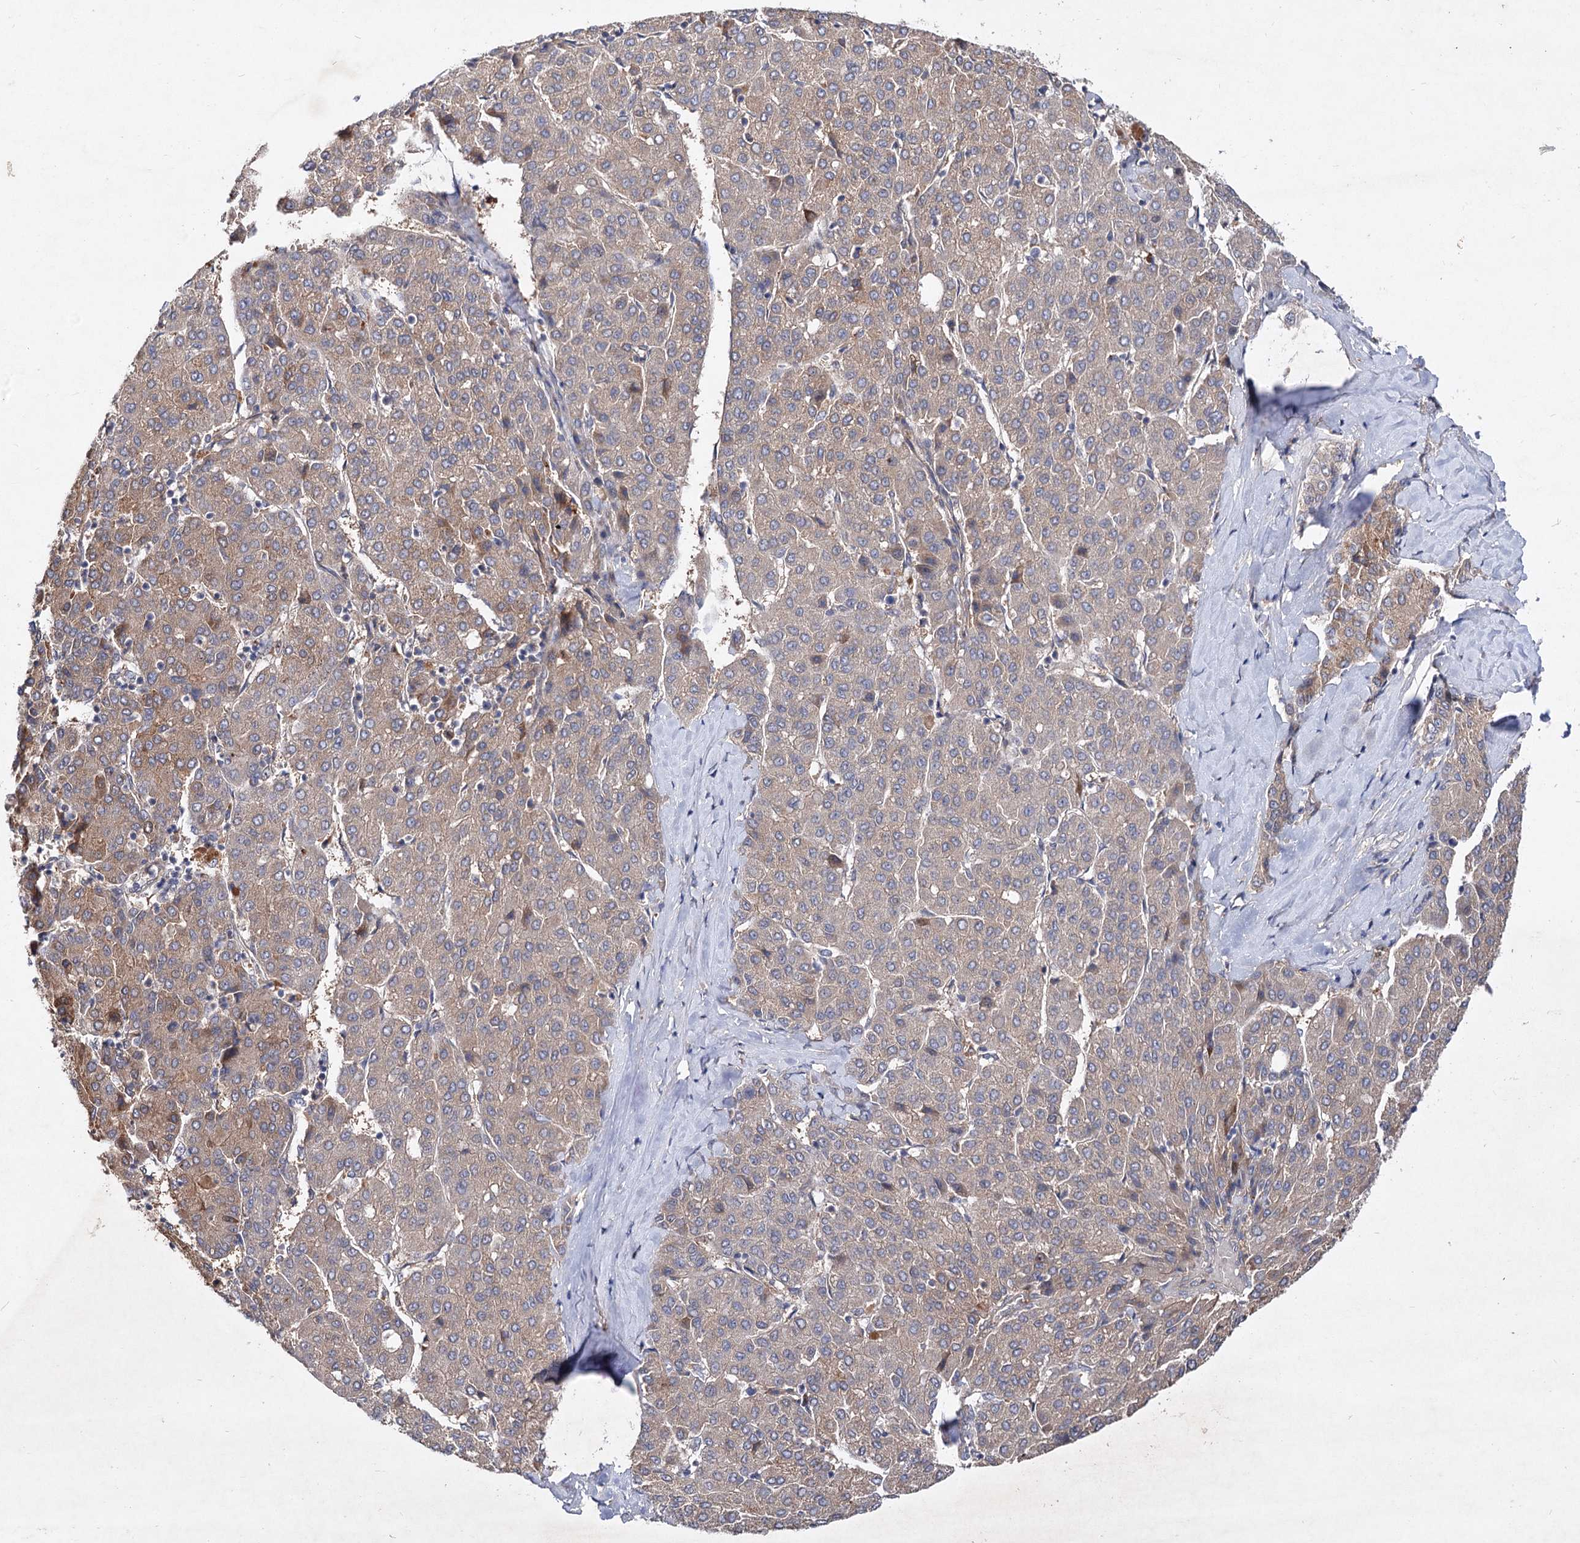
{"staining": {"intensity": "weak", "quantity": ">75%", "location": "cytoplasmic/membranous"}, "tissue": "liver cancer", "cell_type": "Tumor cells", "image_type": "cancer", "snomed": [{"axis": "morphology", "description": "Carcinoma, Hepatocellular, NOS"}, {"axis": "topography", "description": "Liver"}], "caption": "Protein positivity by immunohistochemistry (IHC) shows weak cytoplasmic/membranous positivity in approximately >75% of tumor cells in liver hepatocellular carcinoma.", "gene": "NUDCD2", "patient": {"sex": "male", "age": 65}}